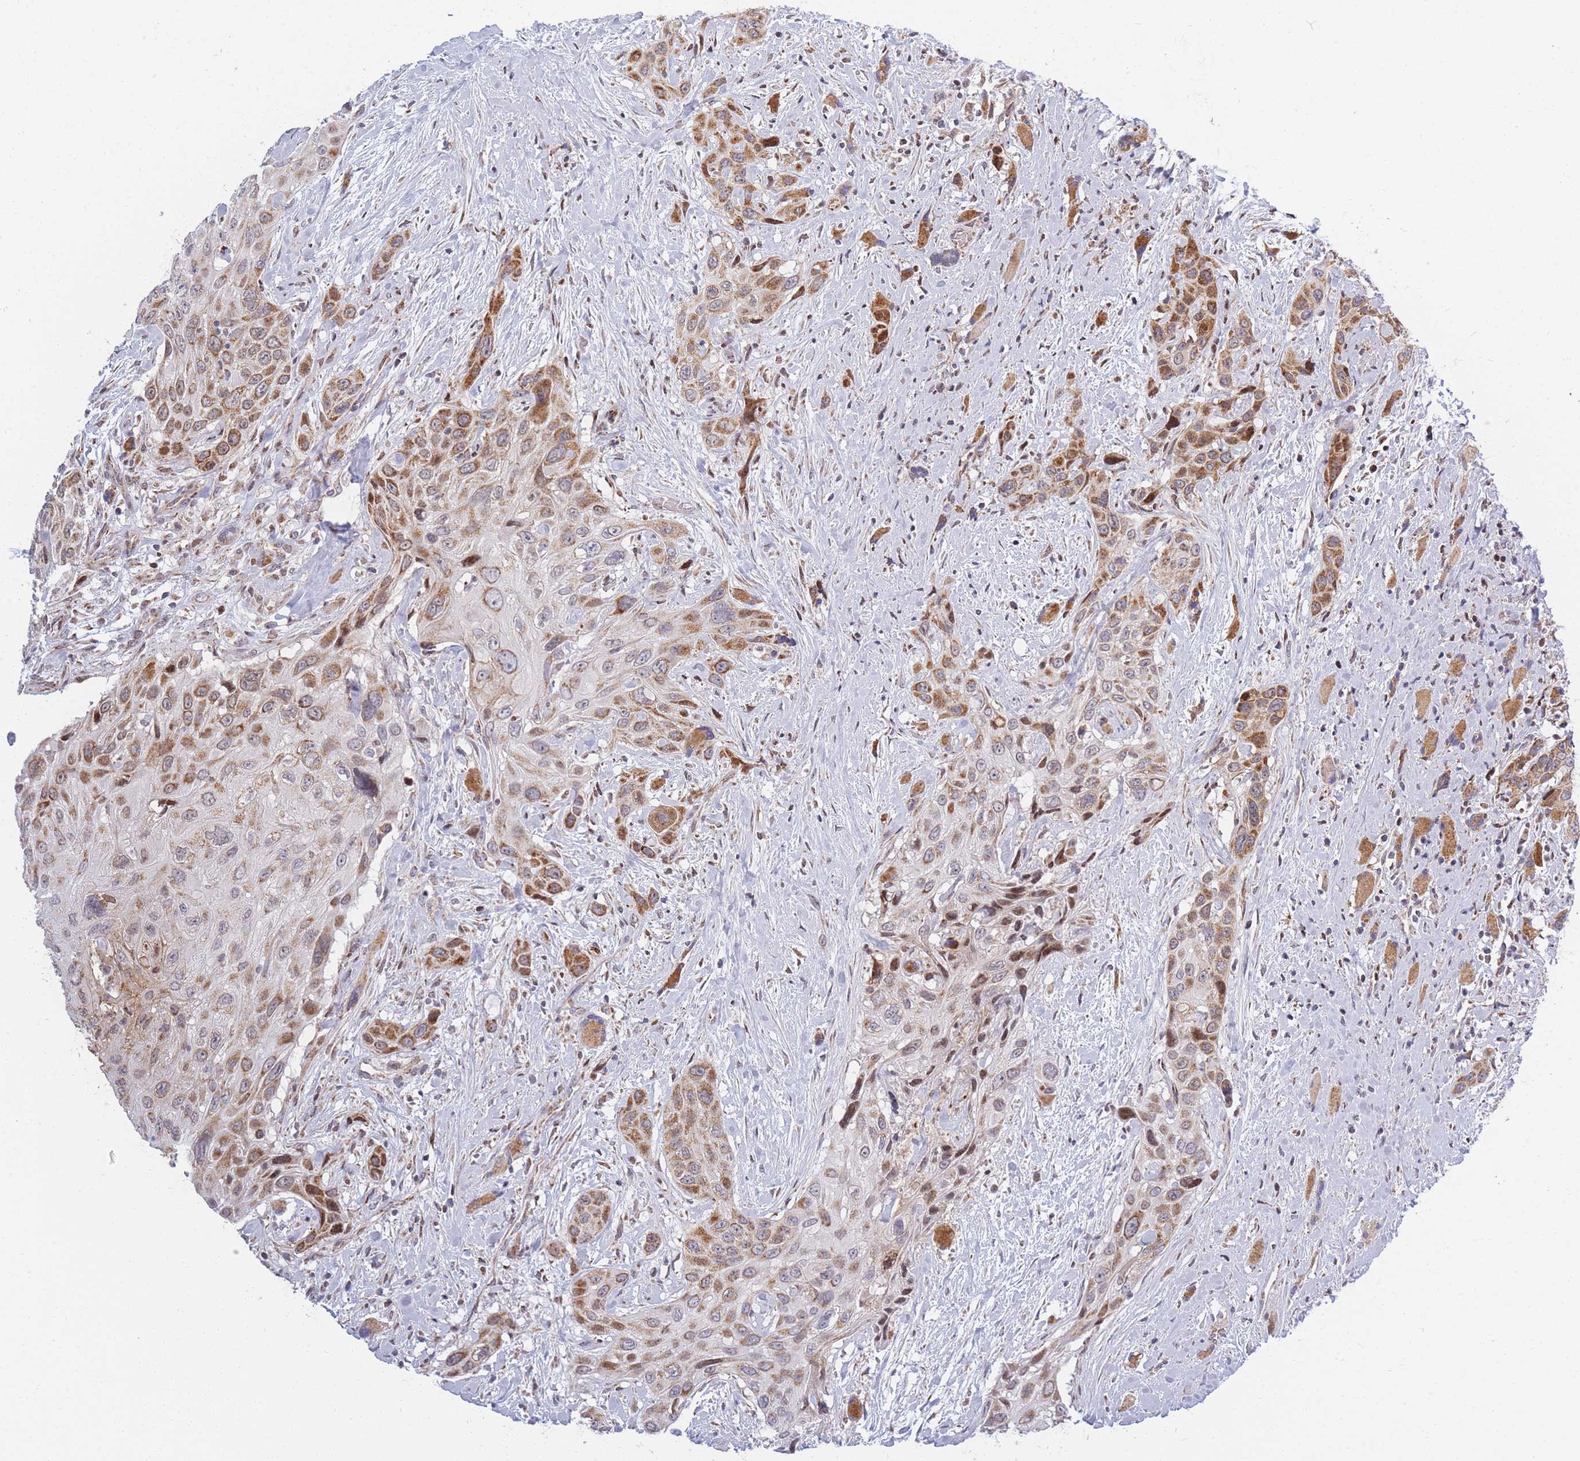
{"staining": {"intensity": "moderate", "quantity": "25%-75%", "location": "cytoplasmic/membranous"}, "tissue": "head and neck cancer", "cell_type": "Tumor cells", "image_type": "cancer", "snomed": [{"axis": "morphology", "description": "Squamous cell carcinoma, NOS"}, {"axis": "topography", "description": "Head-Neck"}], "caption": "Head and neck cancer stained for a protein demonstrates moderate cytoplasmic/membranous positivity in tumor cells.", "gene": "MOB4", "patient": {"sex": "male", "age": 81}}